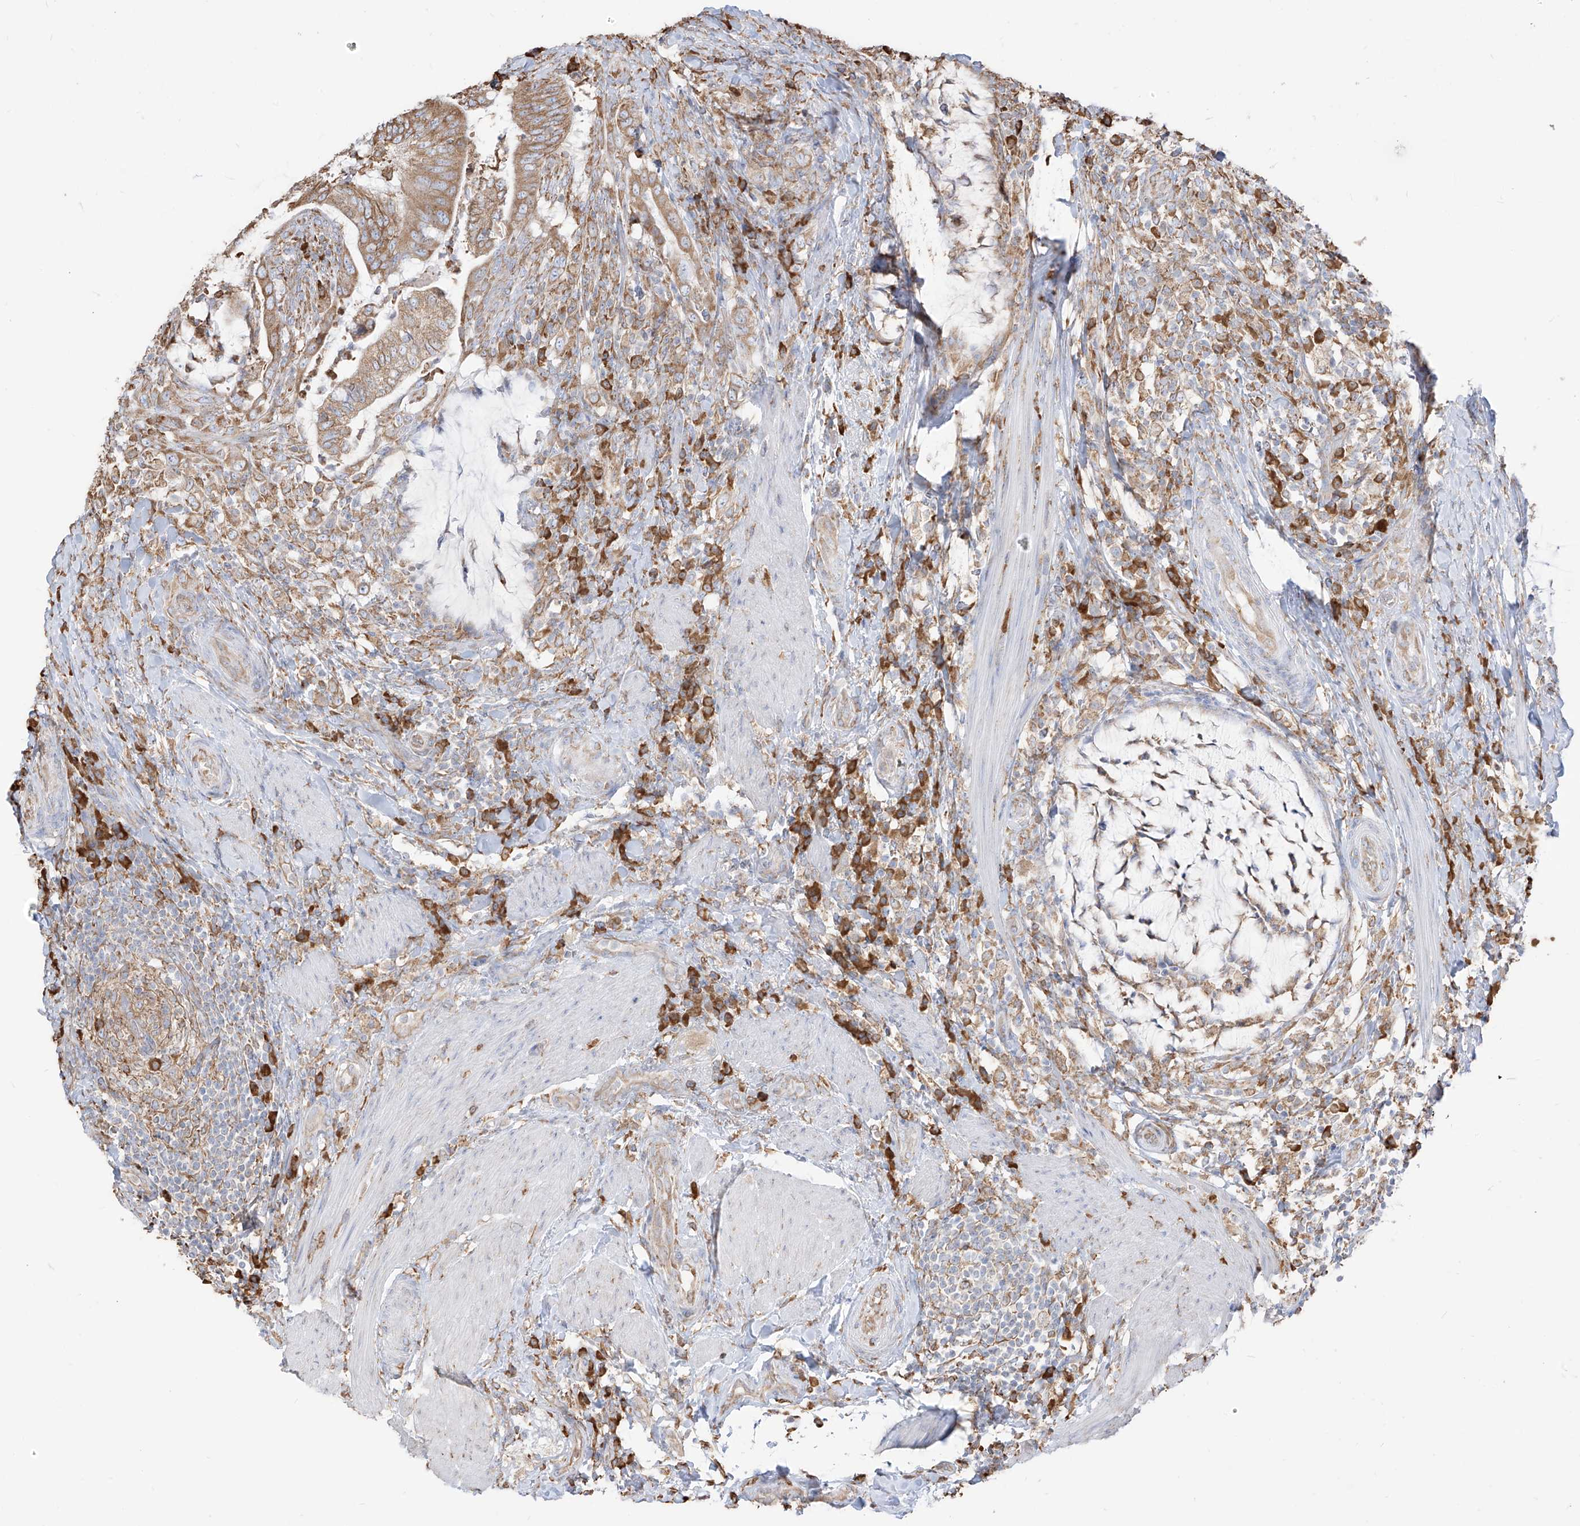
{"staining": {"intensity": "moderate", "quantity": ">75%", "location": "cytoplasmic/membranous"}, "tissue": "colorectal cancer", "cell_type": "Tumor cells", "image_type": "cancer", "snomed": [{"axis": "morphology", "description": "Adenocarcinoma, NOS"}, {"axis": "topography", "description": "Colon"}], "caption": "Immunohistochemistry (IHC) staining of colorectal cancer (adenocarcinoma), which reveals medium levels of moderate cytoplasmic/membranous positivity in about >75% of tumor cells indicating moderate cytoplasmic/membranous protein staining. The staining was performed using DAB (3,3'-diaminobenzidine) (brown) for protein detection and nuclei were counterstained in hematoxylin (blue).", "gene": "PDIA6", "patient": {"sex": "female", "age": 66}}